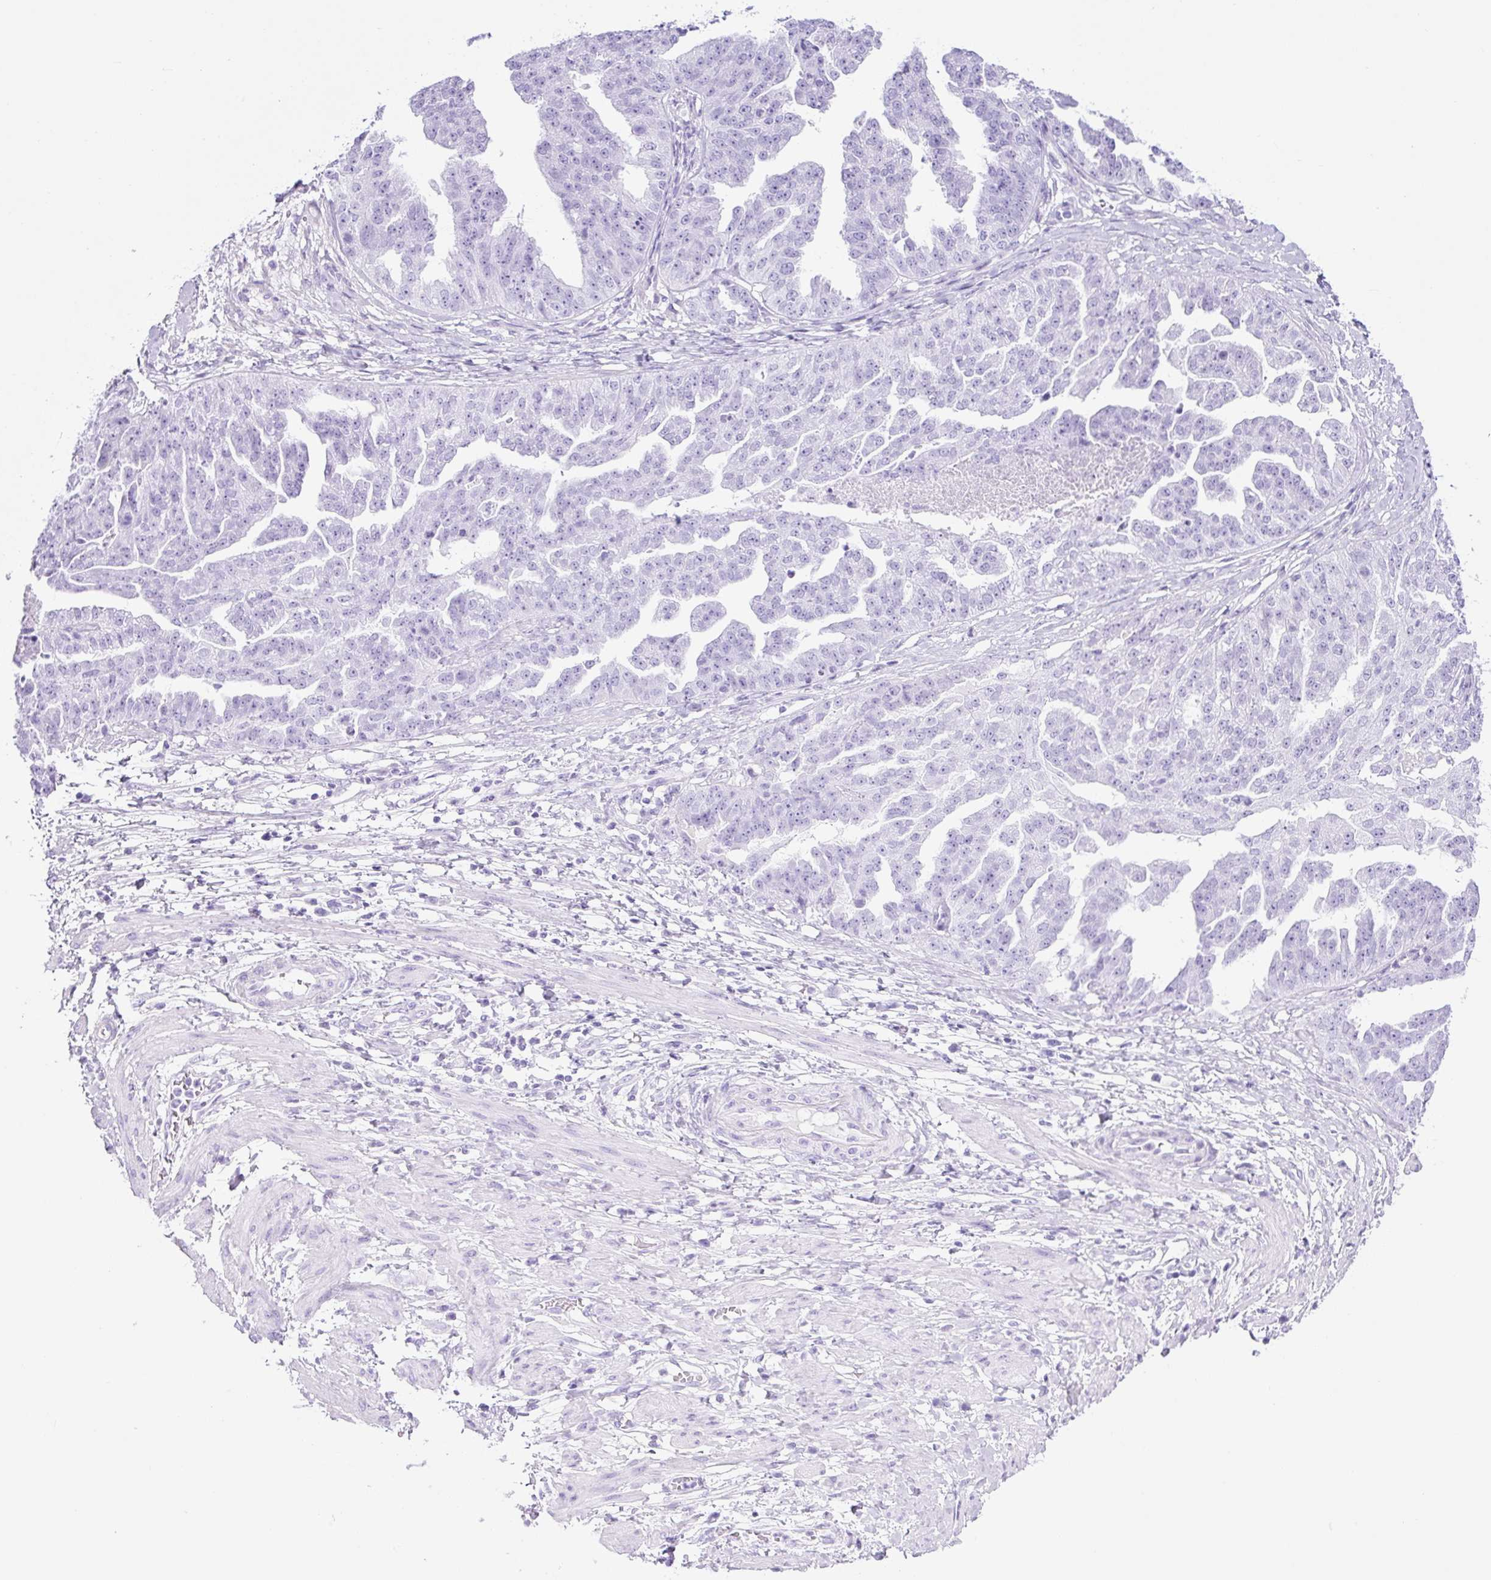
{"staining": {"intensity": "negative", "quantity": "none", "location": "none"}, "tissue": "ovarian cancer", "cell_type": "Tumor cells", "image_type": "cancer", "snomed": [{"axis": "morphology", "description": "Cystadenocarcinoma, serous, NOS"}, {"axis": "topography", "description": "Ovary"}], "caption": "Immunohistochemistry (IHC) of human serous cystadenocarcinoma (ovarian) displays no expression in tumor cells. The staining was performed using DAB to visualize the protein expression in brown, while the nuclei were stained in blue with hematoxylin (Magnification: 20x).", "gene": "TMEM200B", "patient": {"sex": "female", "age": 58}}